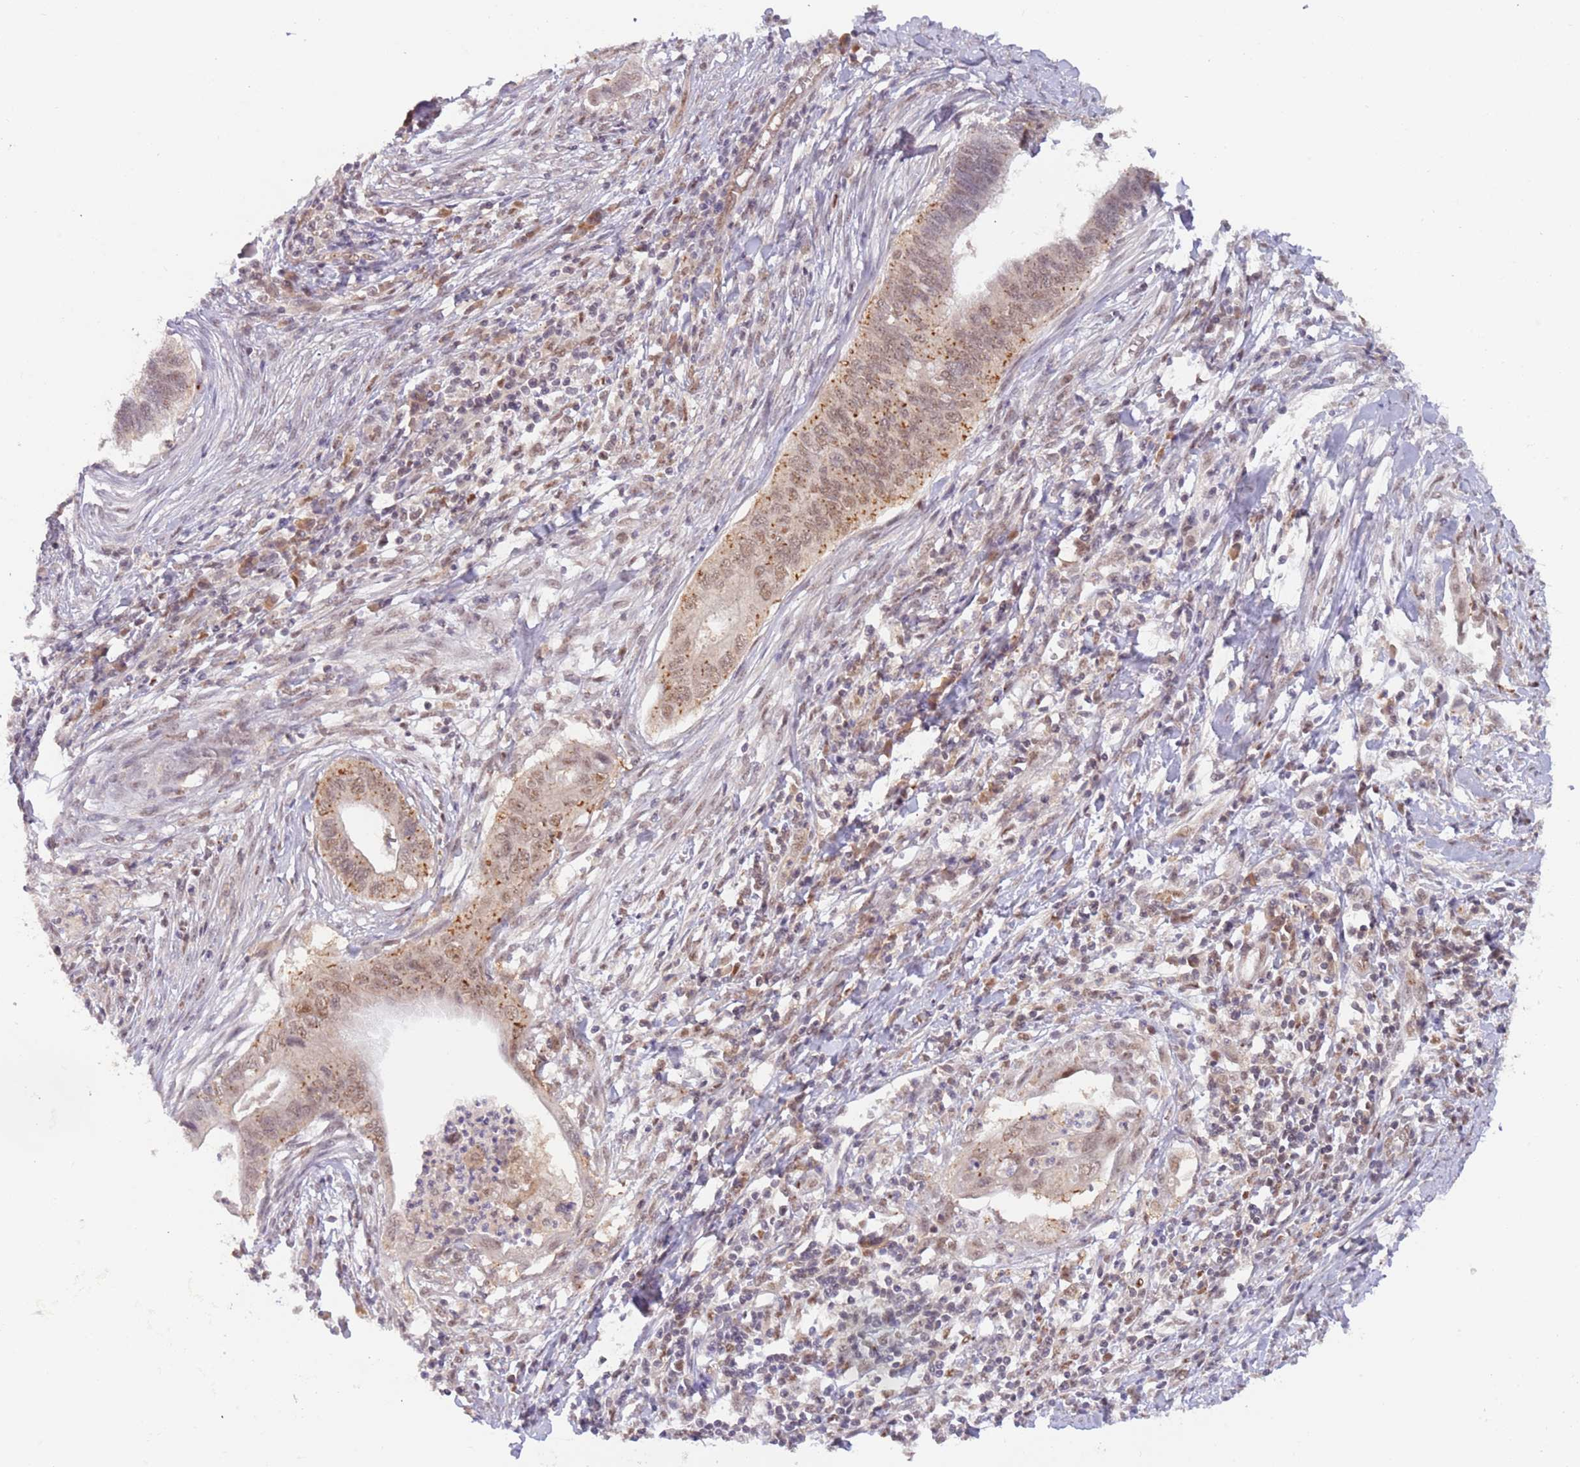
{"staining": {"intensity": "moderate", "quantity": "<25%", "location": "cytoplasmic/membranous,nuclear"}, "tissue": "cervical cancer", "cell_type": "Tumor cells", "image_type": "cancer", "snomed": [{"axis": "morphology", "description": "Adenocarcinoma, NOS"}, {"axis": "topography", "description": "Cervix"}], "caption": "Cervical cancer stained with a protein marker exhibits moderate staining in tumor cells.", "gene": "RFXANK", "patient": {"sex": "female", "age": 42}}